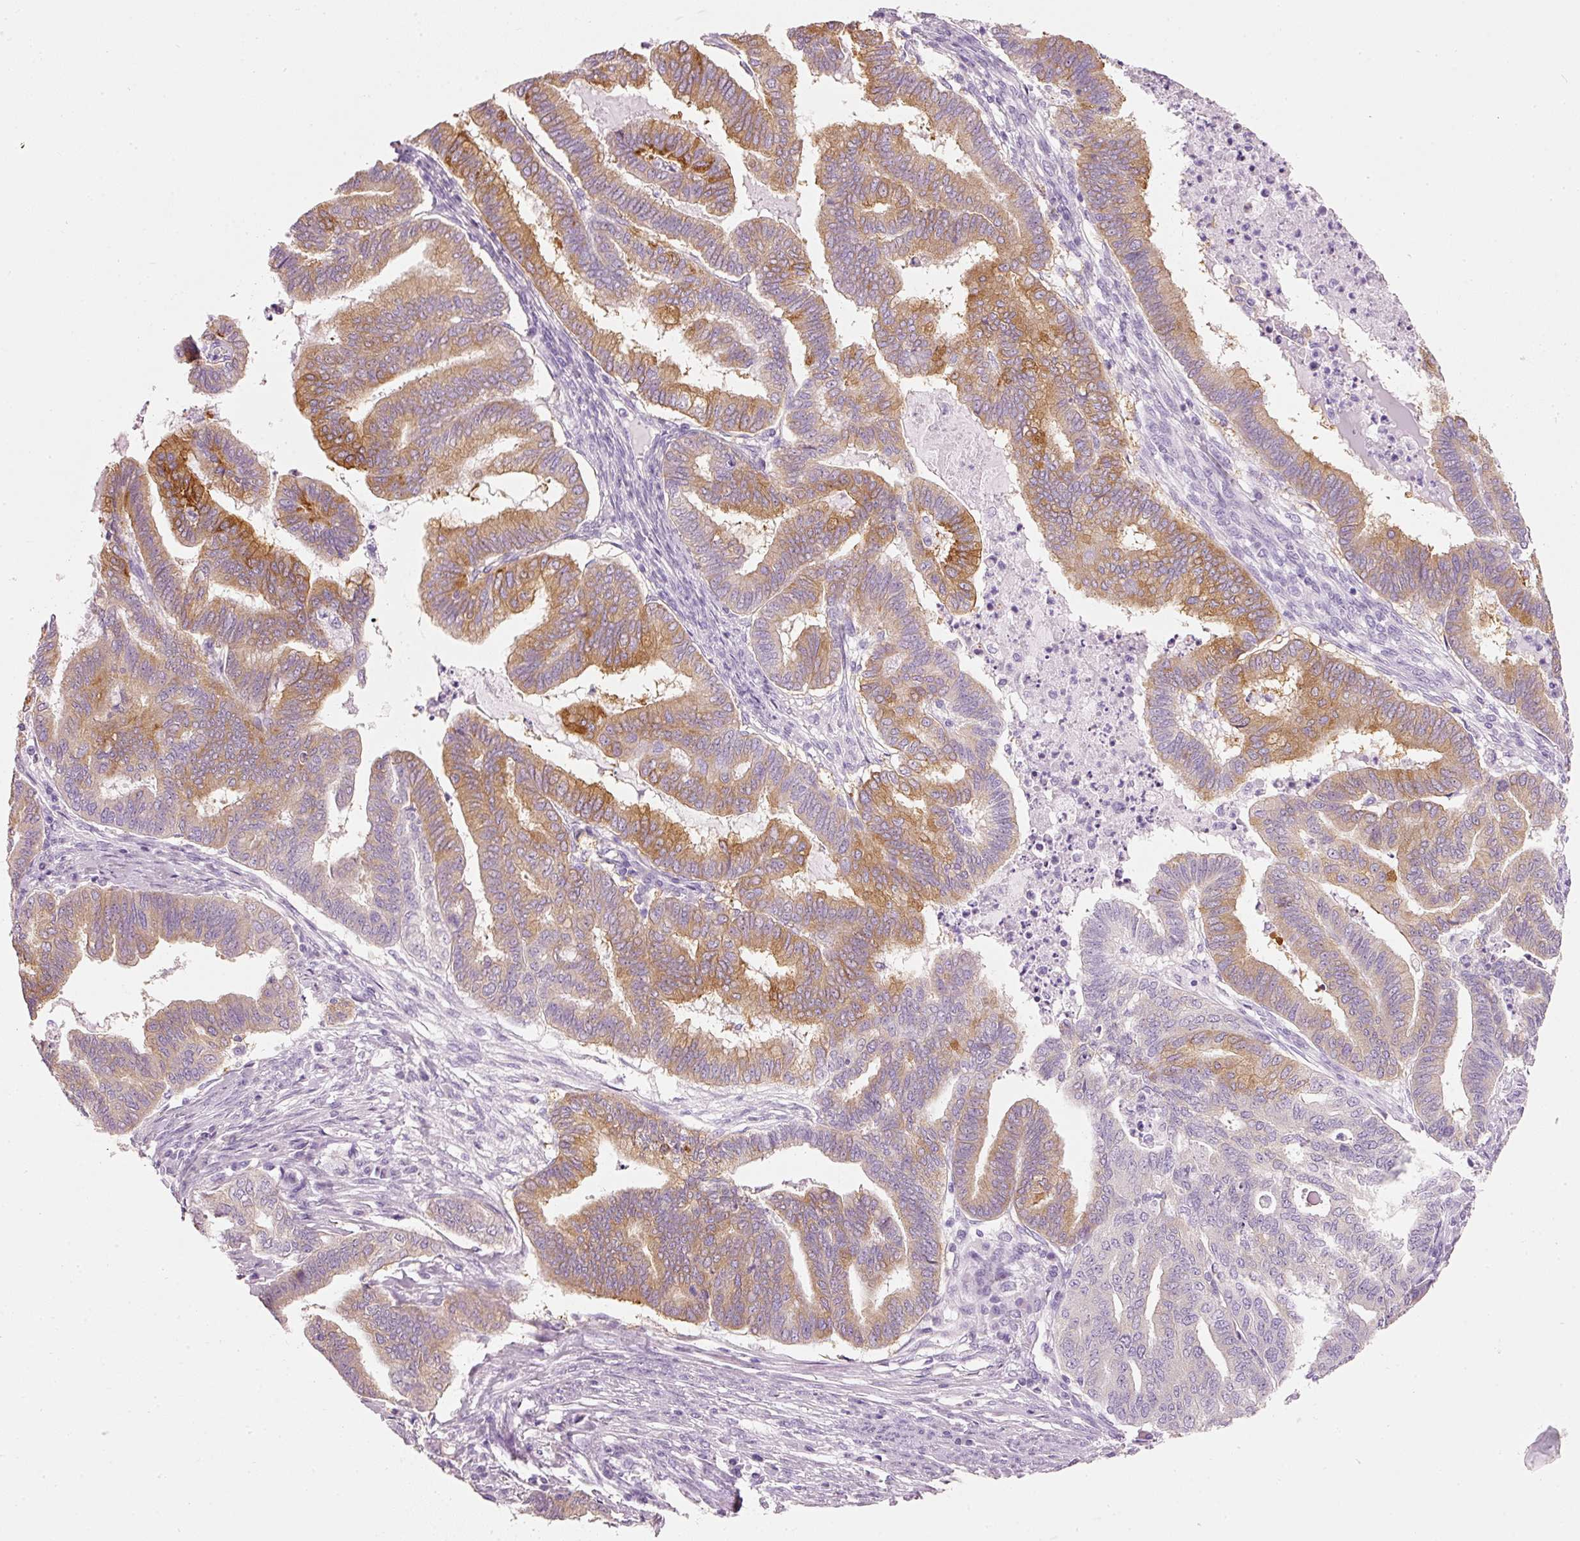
{"staining": {"intensity": "moderate", "quantity": ">75%", "location": "cytoplasmic/membranous"}, "tissue": "endometrial cancer", "cell_type": "Tumor cells", "image_type": "cancer", "snomed": [{"axis": "morphology", "description": "Adenocarcinoma, NOS"}, {"axis": "topography", "description": "Endometrium"}], "caption": "Human endometrial cancer stained with a brown dye displays moderate cytoplasmic/membranous positive expression in about >75% of tumor cells.", "gene": "PDXDC1", "patient": {"sex": "female", "age": 79}}